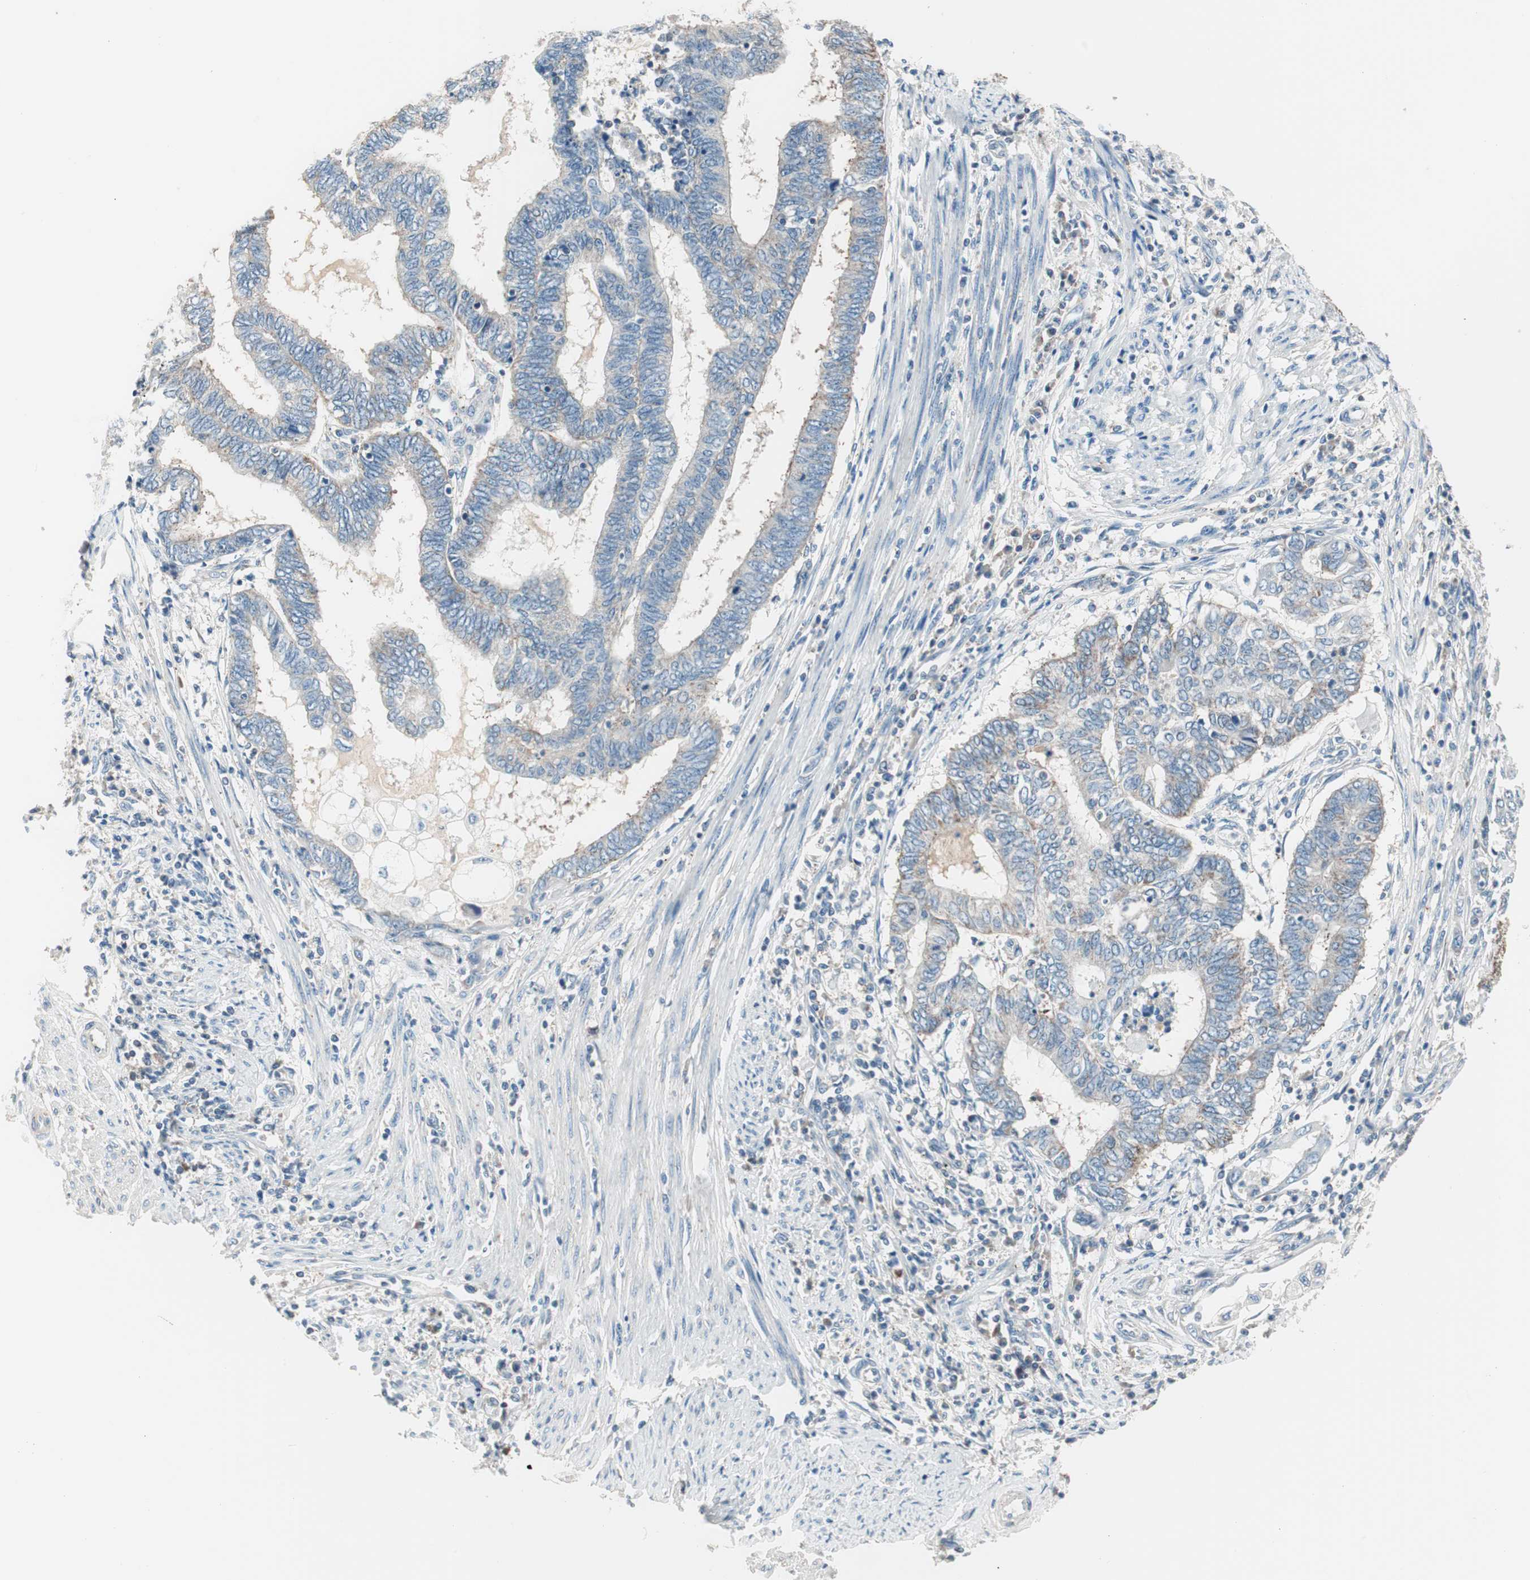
{"staining": {"intensity": "weak", "quantity": "<25%", "location": "cytoplasmic/membranous"}, "tissue": "endometrial cancer", "cell_type": "Tumor cells", "image_type": "cancer", "snomed": [{"axis": "morphology", "description": "Adenocarcinoma, NOS"}, {"axis": "topography", "description": "Uterus"}, {"axis": "topography", "description": "Endometrium"}], "caption": "Tumor cells show no significant protein positivity in adenocarcinoma (endometrial). (Brightfield microscopy of DAB (3,3'-diaminobenzidine) IHC at high magnification).", "gene": "RAD54B", "patient": {"sex": "female", "age": 70}}